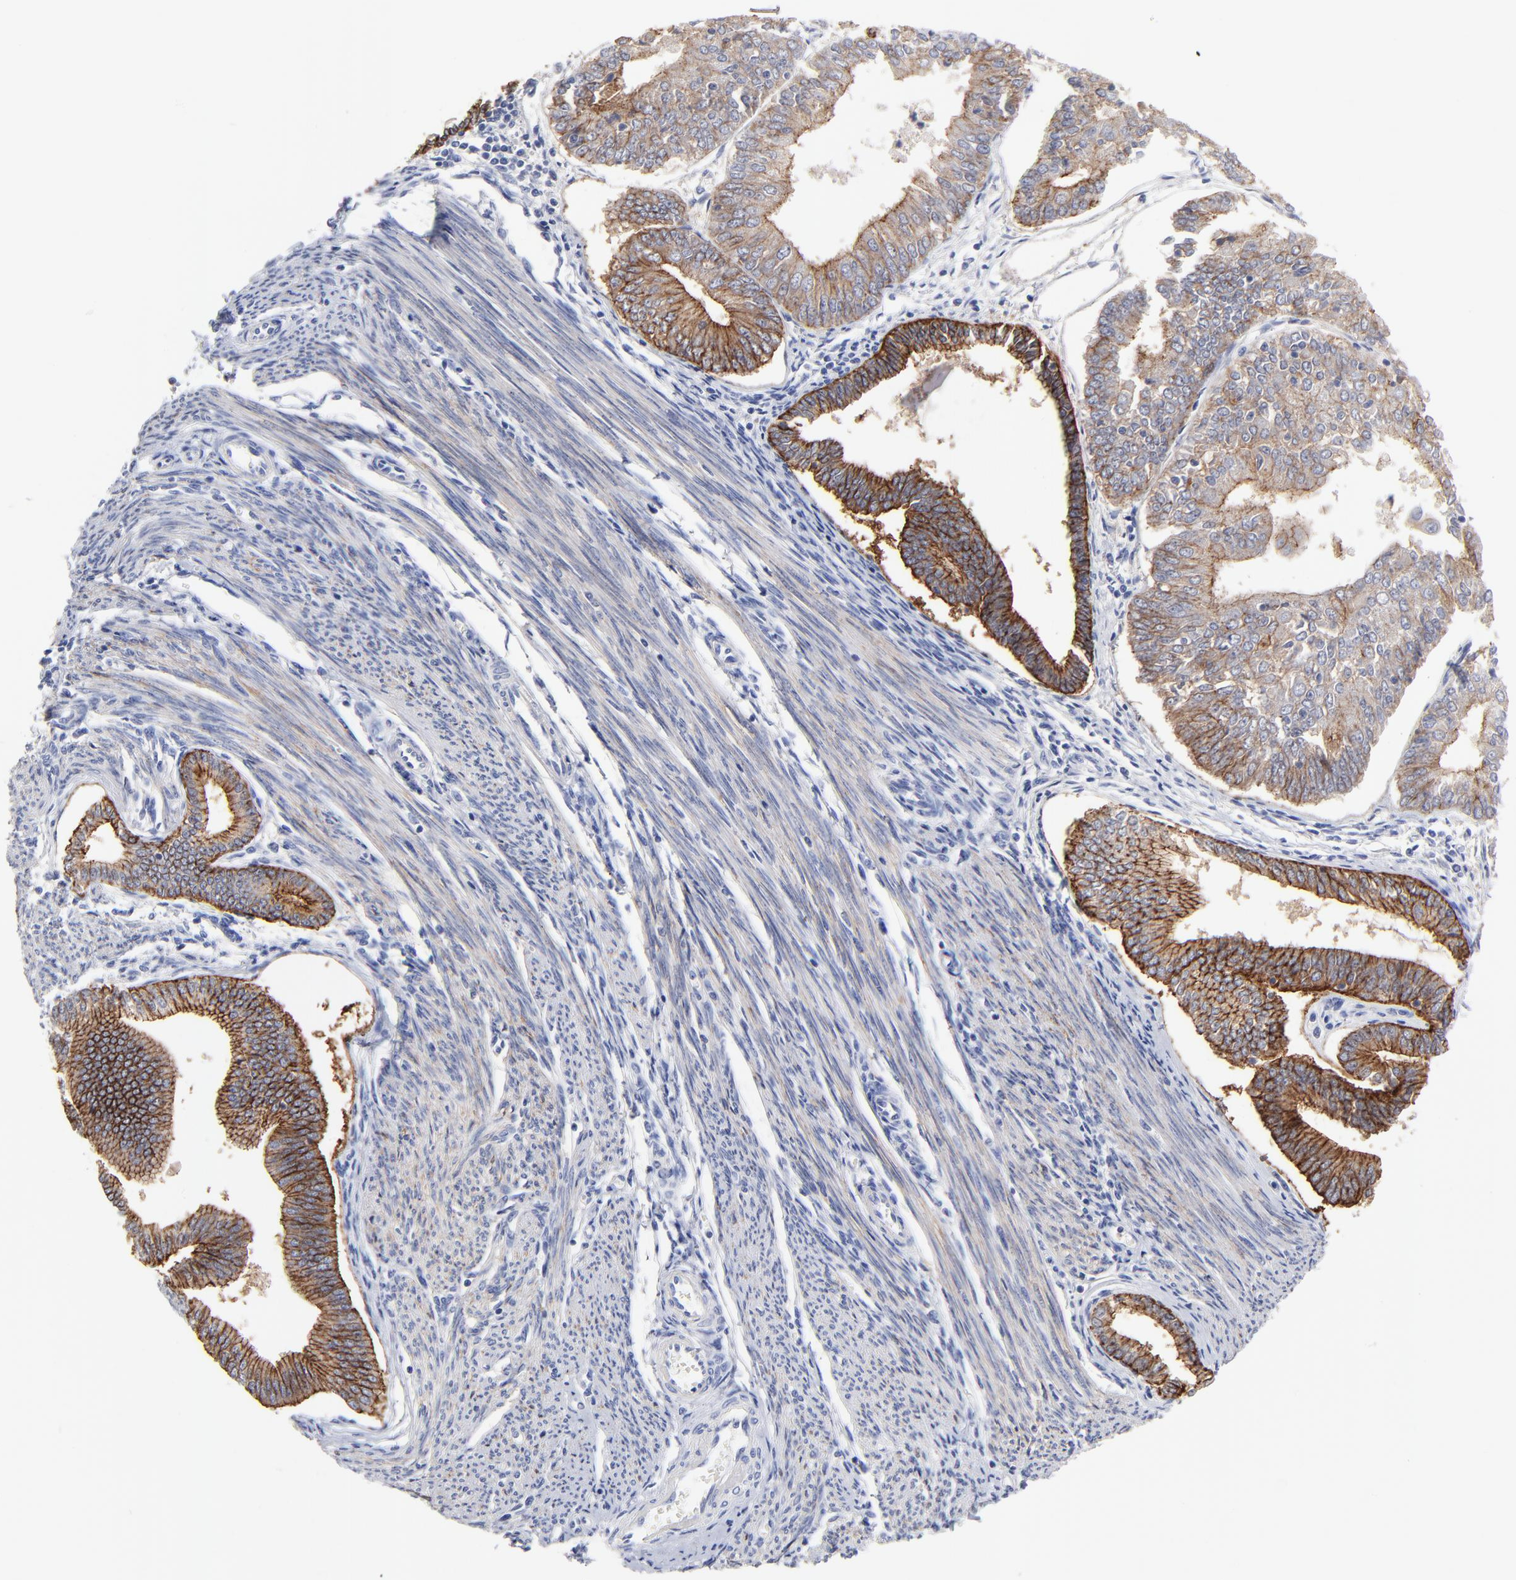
{"staining": {"intensity": "moderate", "quantity": ">75%", "location": "cytoplasmic/membranous"}, "tissue": "endometrial cancer", "cell_type": "Tumor cells", "image_type": "cancer", "snomed": [{"axis": "morphology", "description": "Adenocarcinoma, NOS"}, {"axis": "topography", "description": "Endometrium"}], "caption": "A high-resolution photomicrograph shows IHC staining of endometrial cancer, which exhibits moderate cytoplasmic/membranous expression in about >75% of tumor cells.", "gene": "CXADR", "patient": {"sex": "female", "age": 79}}